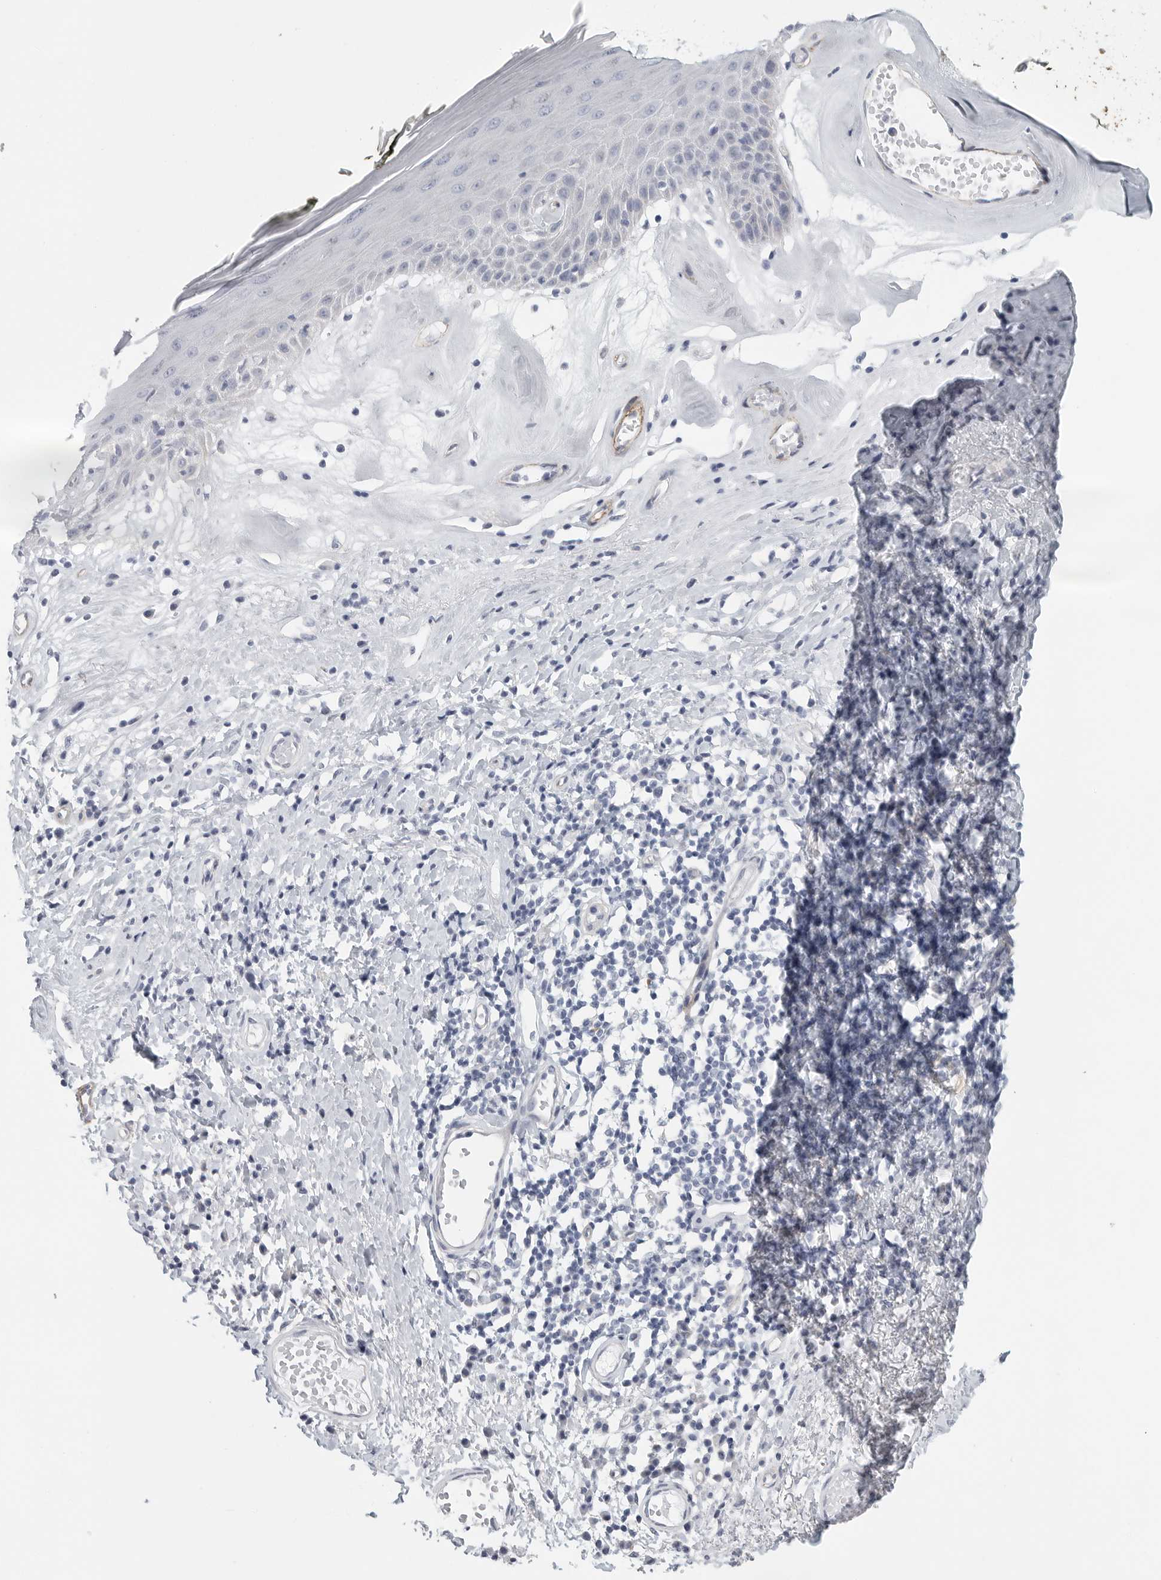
{"staining": {"intensity": "negative", "quantity": "none", "location": "none"}, "tissue": "skin", "cell_type": "Epidermal cells", "image_type": "normal", "snomed": [{"axis": "morphology", "description": "Normal tissue, NOS"}, {"axis": "morphology", "description": "Inflammation, NOS"}, {"axis": "topography", "description": "Vulva"}], "caption": "Immunohistochemistry histopathology image of unremarkable skin stained for a protein (brown), which shows no positivity in epidermal cells. Brightfield microscopy of immunohistochemistry (IHC) stained with DAB (brown) and hematoxylin (blue), captured at high magnification.", "gene": "TNR", "patient": {"sex": "female", "age": 84}}